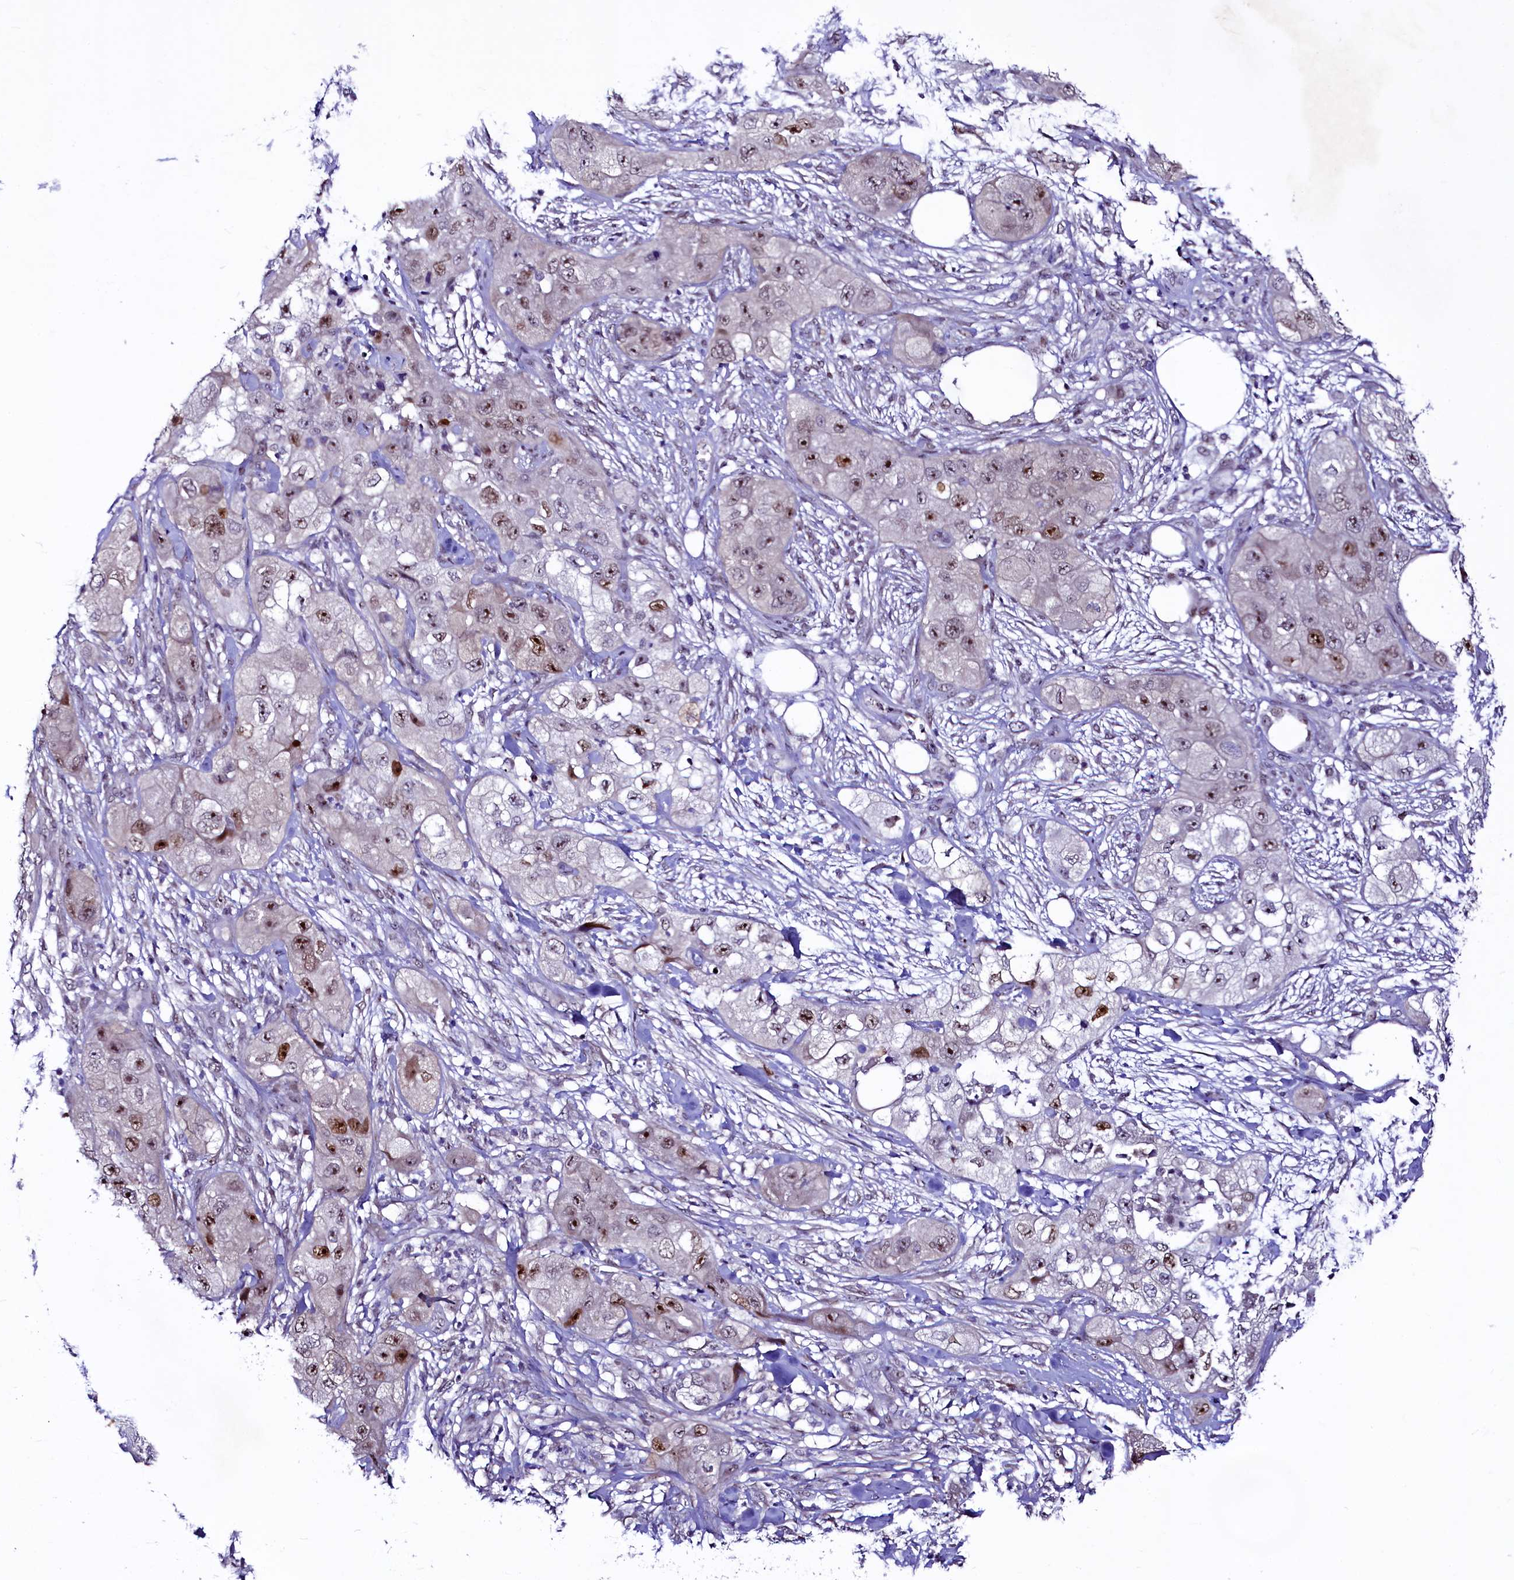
{"staining": {"intensity": "moderate", "quantity": ">75%", "location": "nuclear"}, "tissue": "skin cancer", "cell_type": "Tumor cells", "image_type": "cancer", "snomed": [{"axis": "morphology", "description": "Squamous cell carcinoma, NOS"}, {"axis": "topography", "description": "Skin"}, {"axis": "topography", "description": "Subcutis"}], "caption": "Skin squamous cell carcinoma stained with DAB (3,3'-diaminobenzidine) IHC shows medium levels of moderate nuclear expression in approximately >75% of tumor cells.", "gene": "LEUTX", "patient": {"sex": "male", "age": 73}}